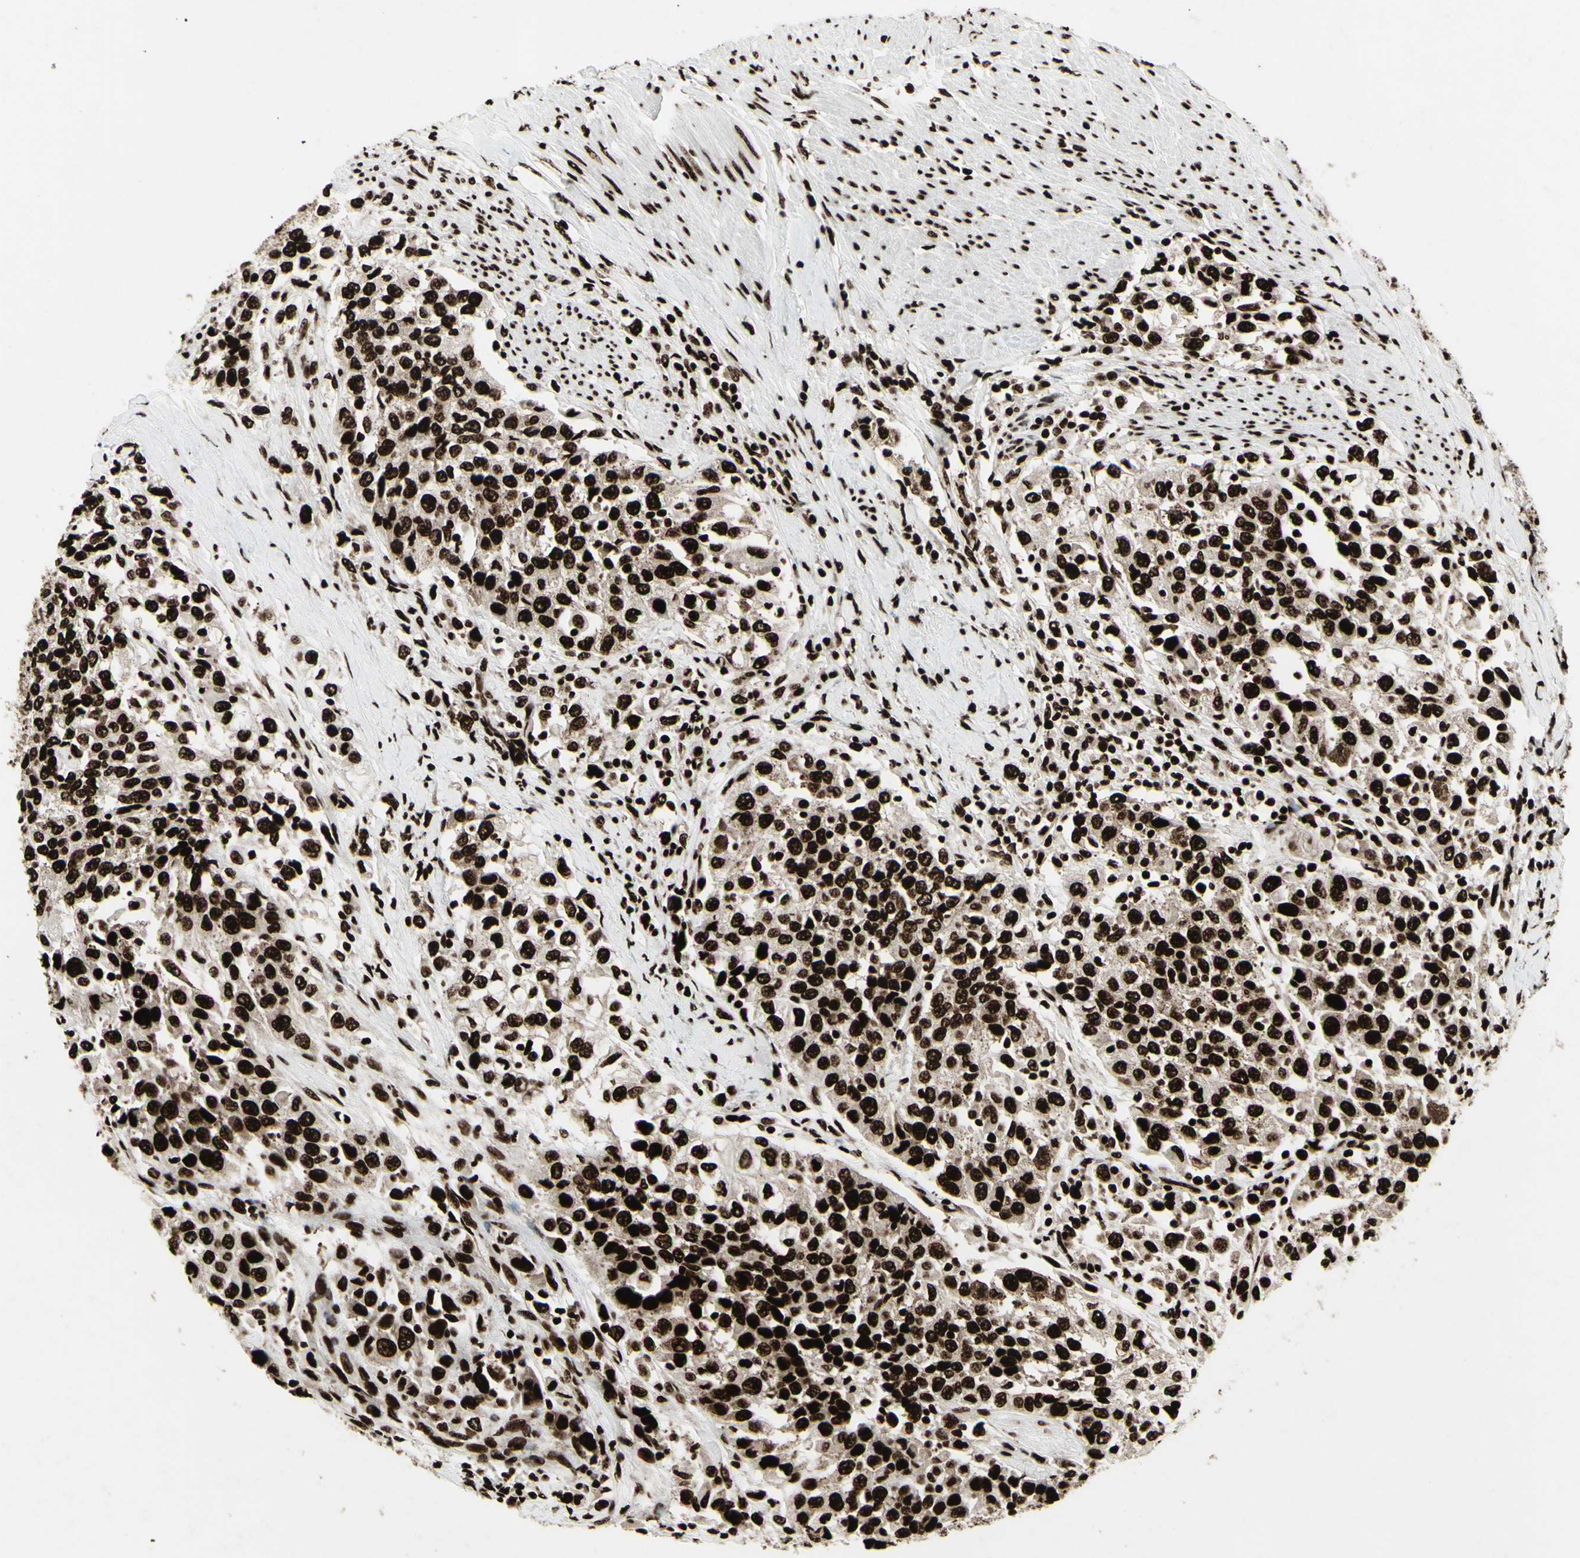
{"staining": {"intensity": "strong", "quantity": ">75%", "location": "nuclear"}, "tissue": "urothelial cancer", "cell_type": "Tumor cells", "image_type": "cancer", "snomed": [{"axis": "morphology", "description": "Urothelial carcinoma, High grade"}, {"axis": "topography", "description": "Urinary bladder"}], "caption": "An image of human urothelial cancer stained for a protein displays strong nuclear brown staining in tumor cells. Immunohistochemistry stains the protein of interest in brown and the nuclei are stained blue.", "gene": "U2AF2", "patient": {"sex": "female", "age": 80}}